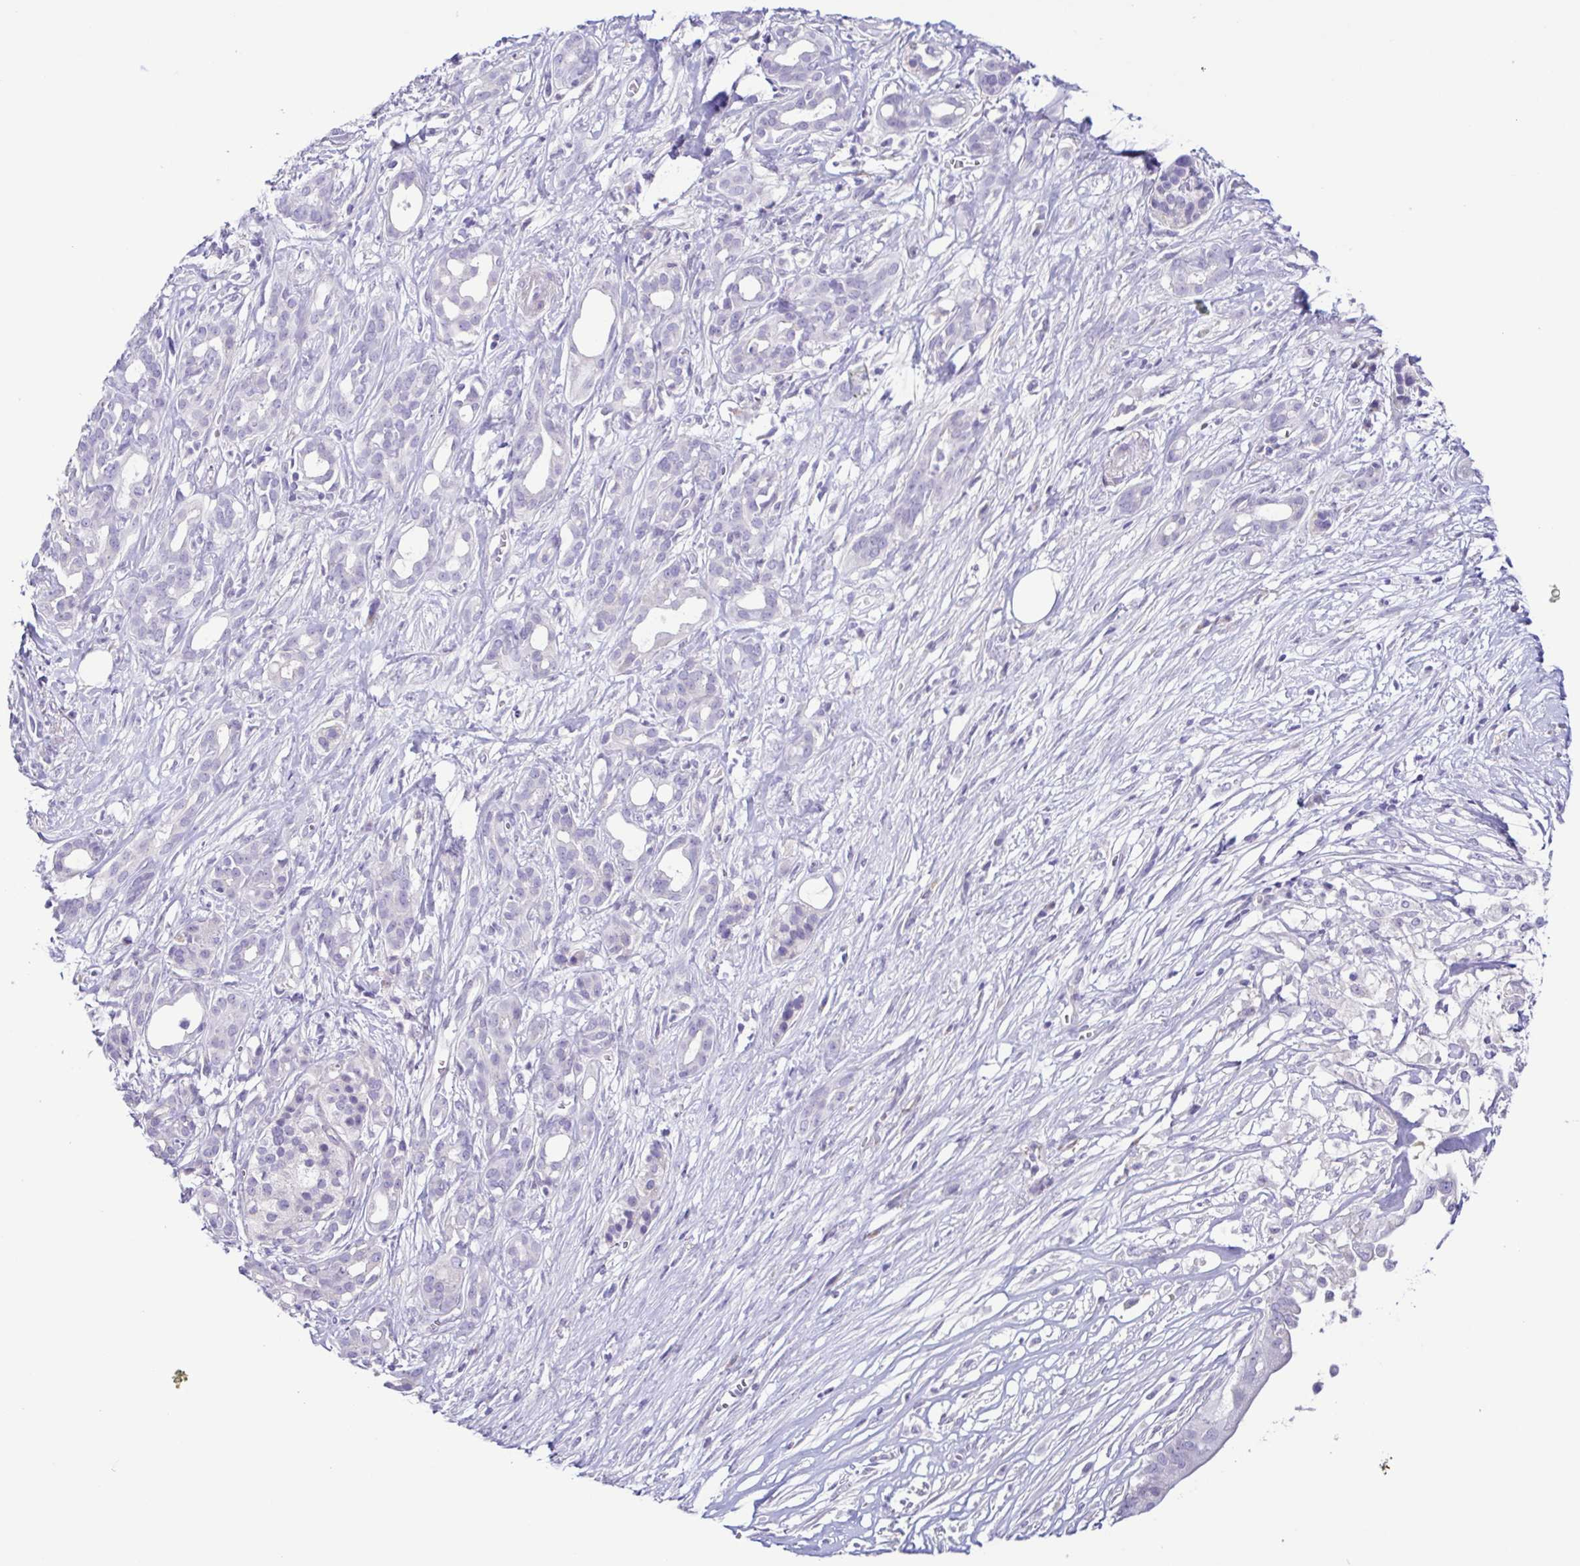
{"staining": {"intensity": "negative", "quantity": "none", "location": "none"}, "tissue": "pancreatic cancer", "cell_type": "Tumor cells", "image_type": "cancer", "snomed": [{"axis": "morphology", "description": "Adenocarcinoma, NOS"}, {"axis": "topography", "description": "Pancreas"}], "caption": "Immunohistochemistry of human pancreatic cancer exhibits no positivity in tumor cells.", "gene": "TERT", "patient": {"sex": "male", "age": 61}}